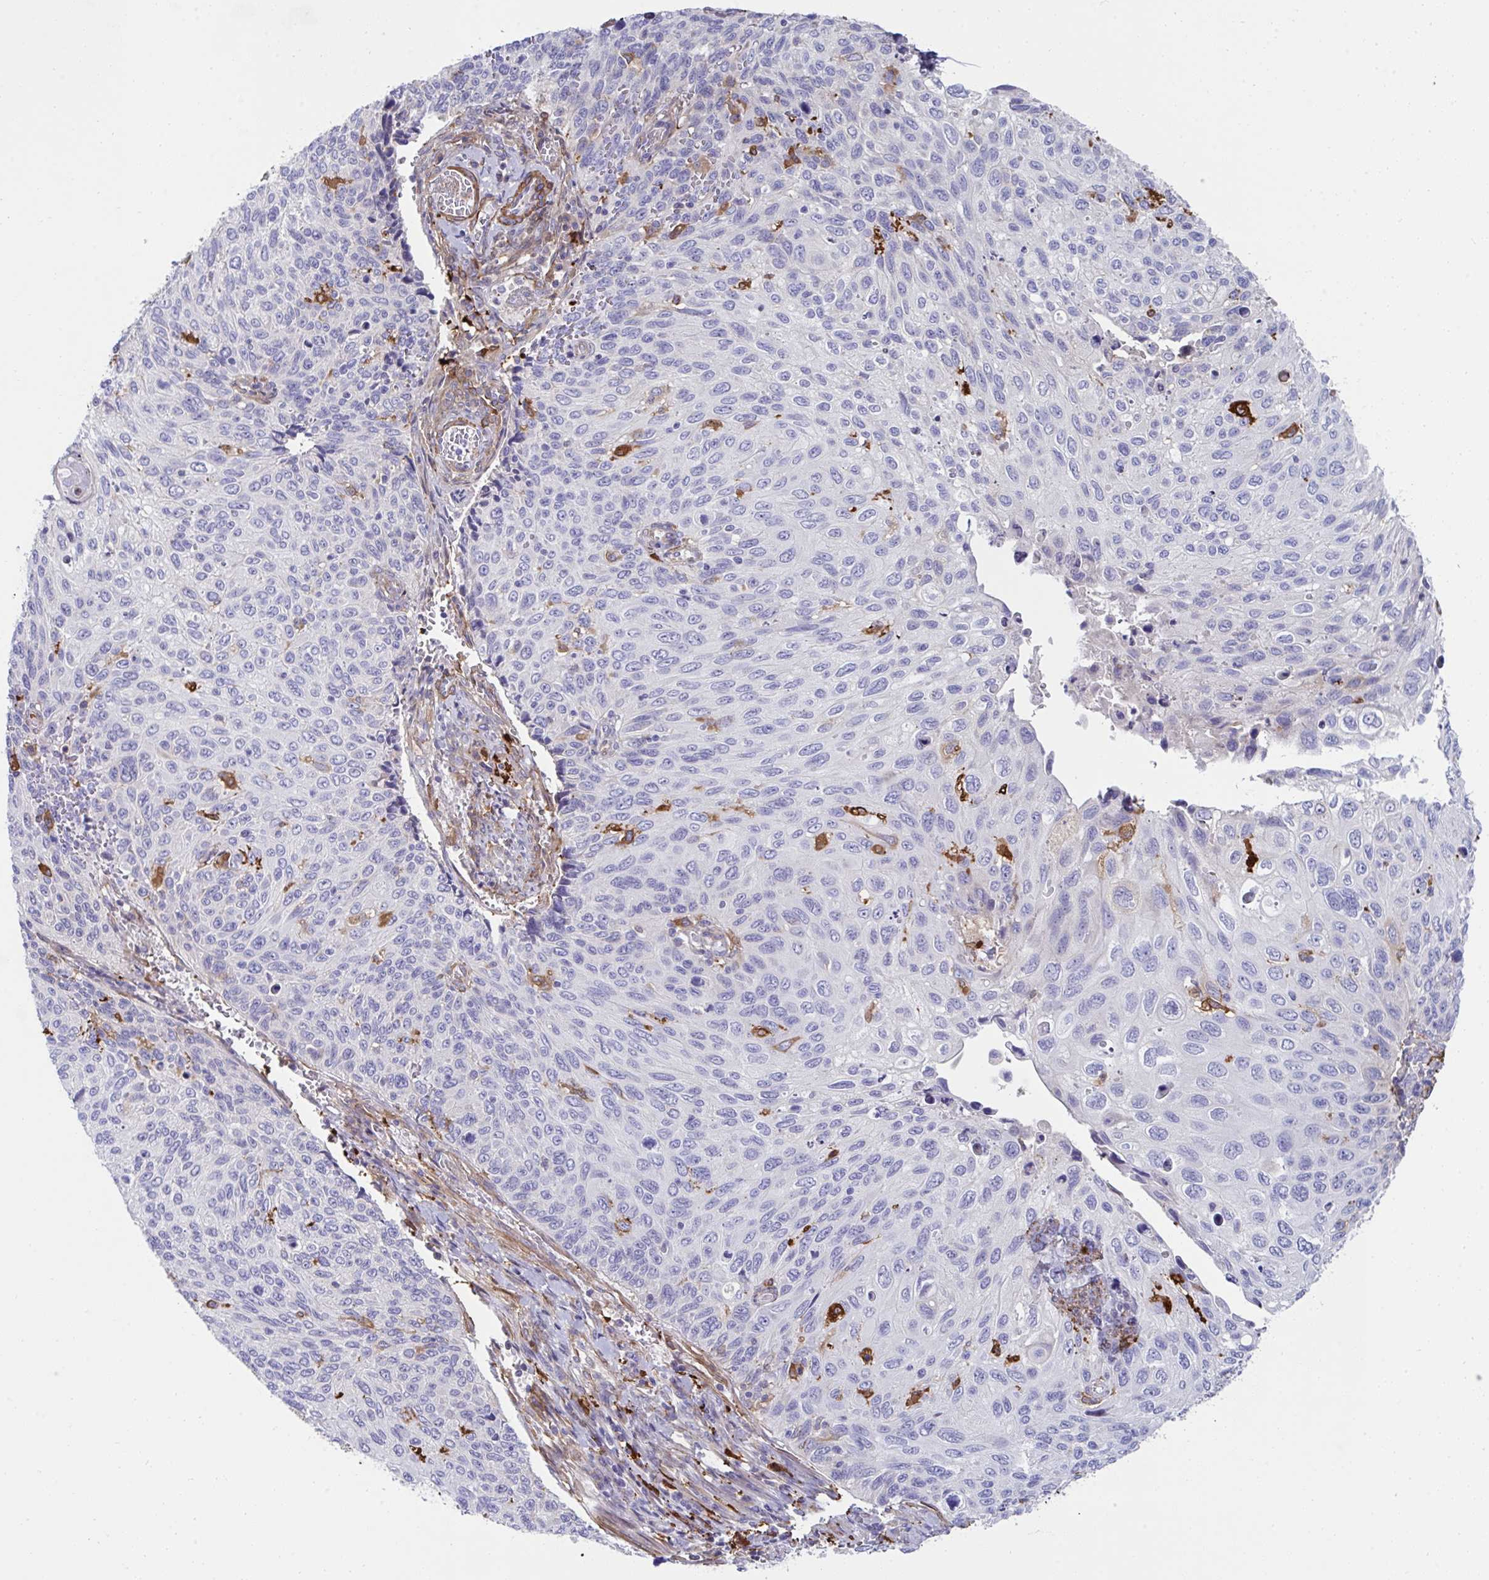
{"staining": {"intensity": "negative", "quantity": "none", "location": "none"}, "tissue": "cervical cancer", "cell_type": "Tumor cells", "image_type": "cancer", "snomed": [{"axis": "morphology", "description": "Squamous cell carcinoma, NOS"}, {"axis": "topography", "description": "Cervix"}], "caption": "Tumor cells show no significant staining in cervical squamous cell carcinoma. The staining is performed using DAB brown chromogen with nuclei counter-stained in using hematoxylin.", "gene": "FBXL13", "patient": {"sex": "female", "age": 70}}